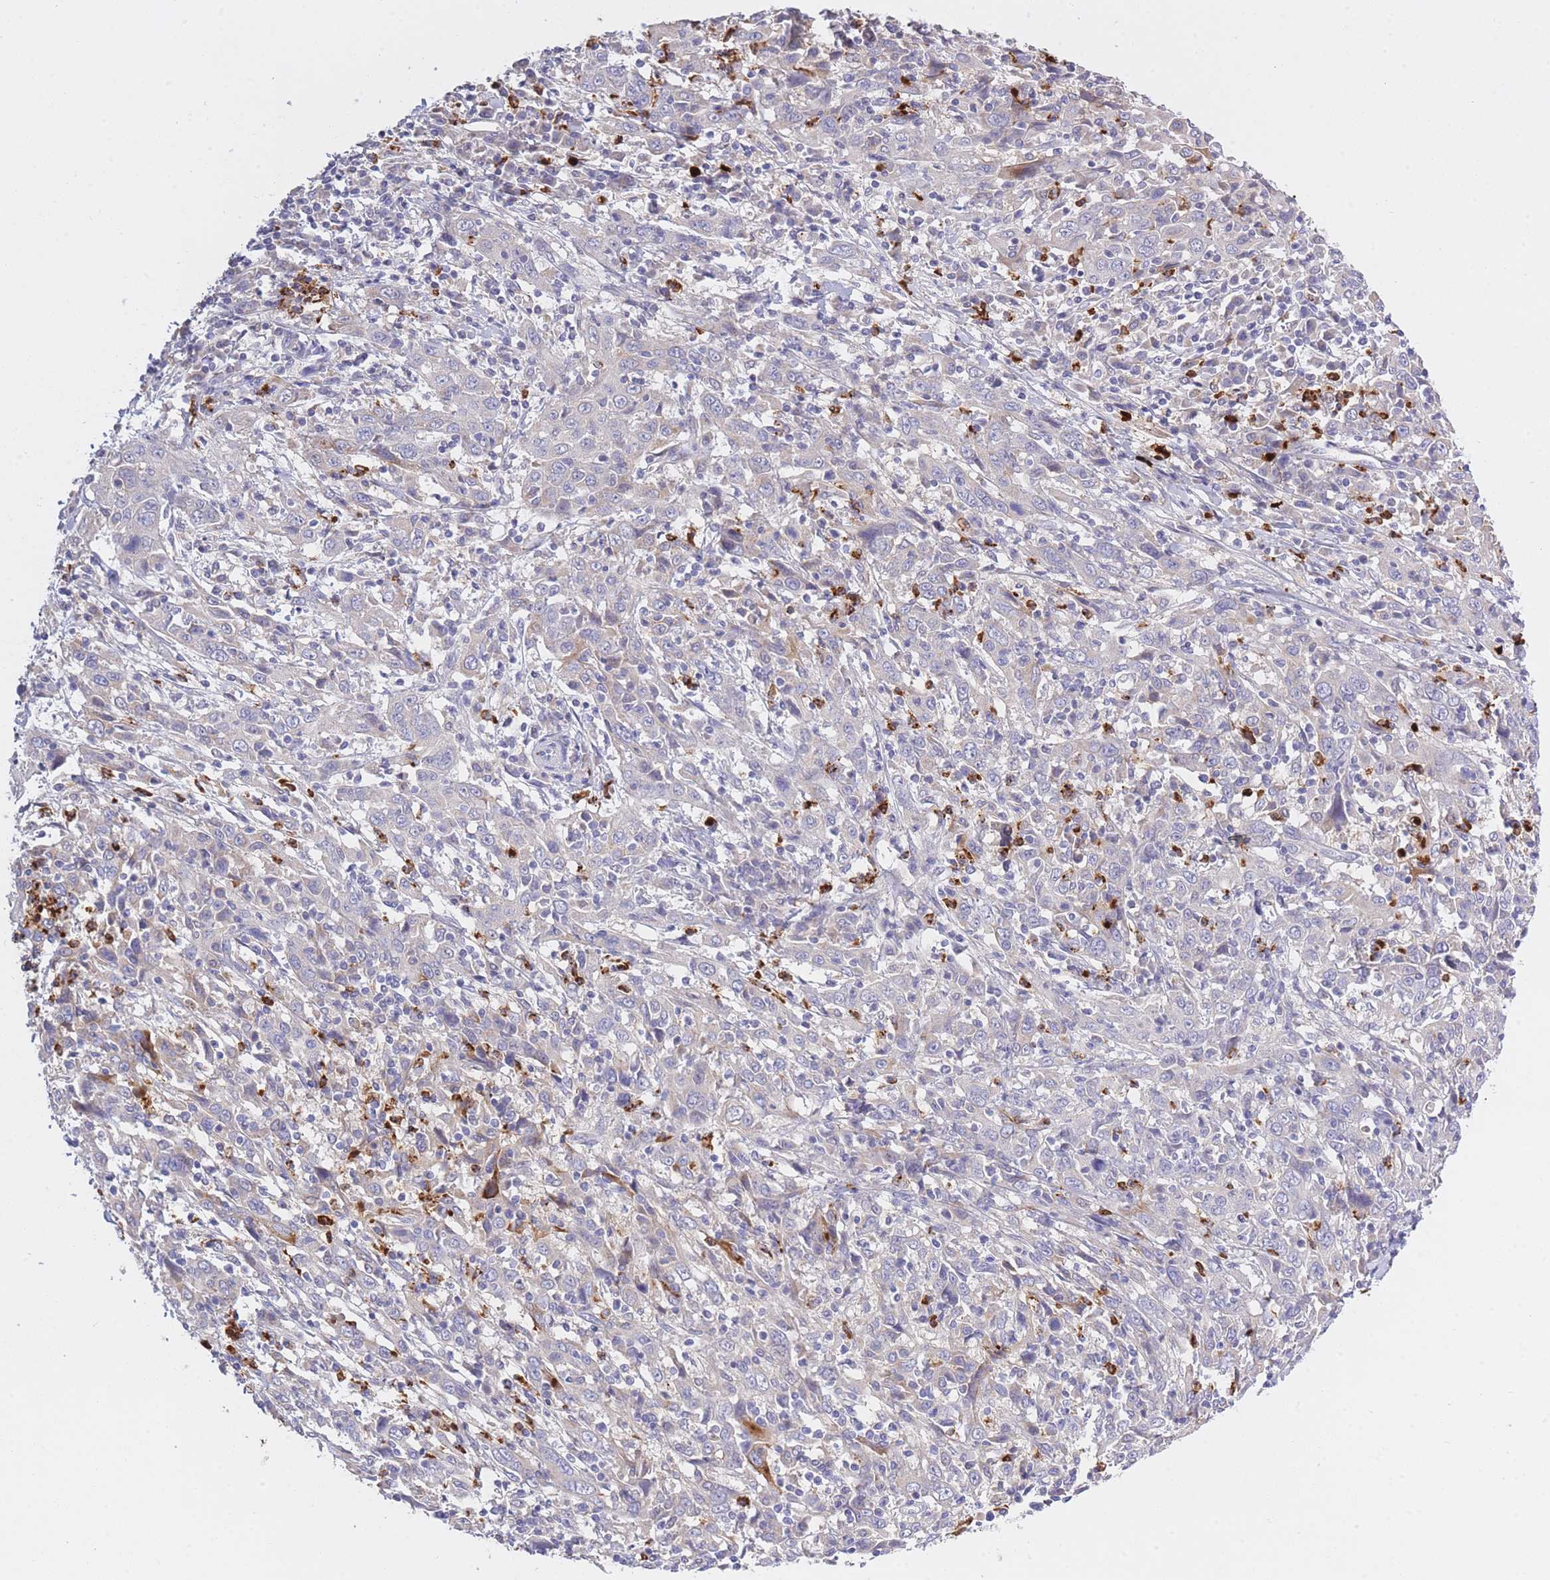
{"staining": {"intensity": "weak", "quantity": "<25%", "location": "cytoplasmic/membranous"}, "tissue": "cervical cancer", "cell_type": "Tumor cells", "image_type": "cancer", "snomed": [{"axis": "morphology", "description": "Squamous cell carcinoma, NOS"}, {"axis": "topography", "description": "Cervix"}], "caption": "An immunohistochemistry (IHC) histopathology image of cervical cancer (squamous cell carcinoma) is shown. There is no staining in tumor cells of cervical cancer (squamous cell carcinoma).", "gene": "CENPM", "patient": {"sex": "female", "age": 46}}